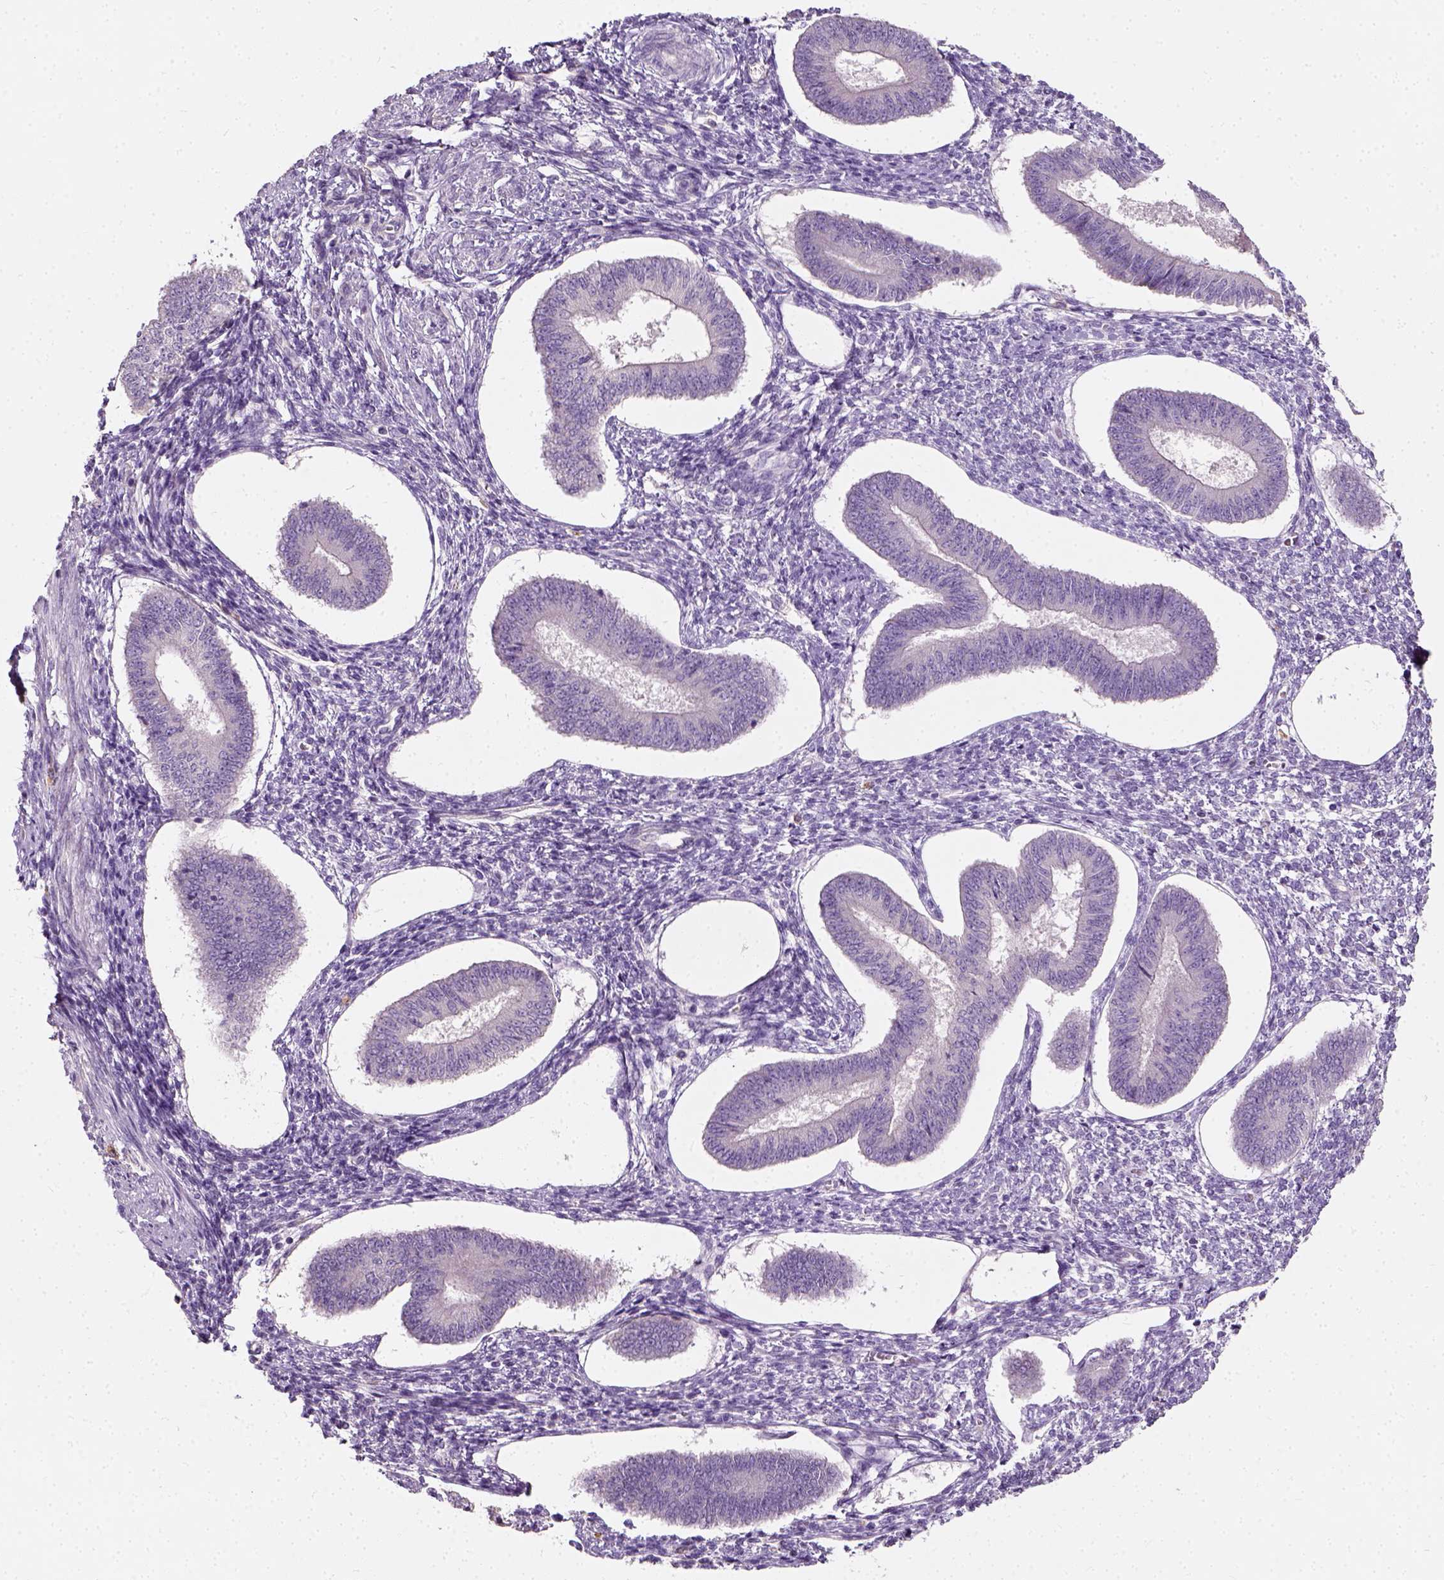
{"staining": {"intensity": "negative", "quantity": "none", "location": "none"}, "tissue": "endometrium", "cell_type": "Cells in endometrial stroma", "image_type": "normal", "snomed": [{"axis": "morphology", "description": "Normal tissue, NOS"}, {"axis": "topography", "description": "Endometrium"}], "caption": "This micrograph is of unremarkable endometrium stained with IHC to label a protein in brown with the nuclei are counter-stained blue. There is no positivity in cells in endometrial stroma. Brightfield microscopy of immunohistochemistry stained with DAB (brown) and hematoxylin (blue), captured at high magnification.", "gene": "DHCR24", "patient": {"sex": "female", "age": 42}}